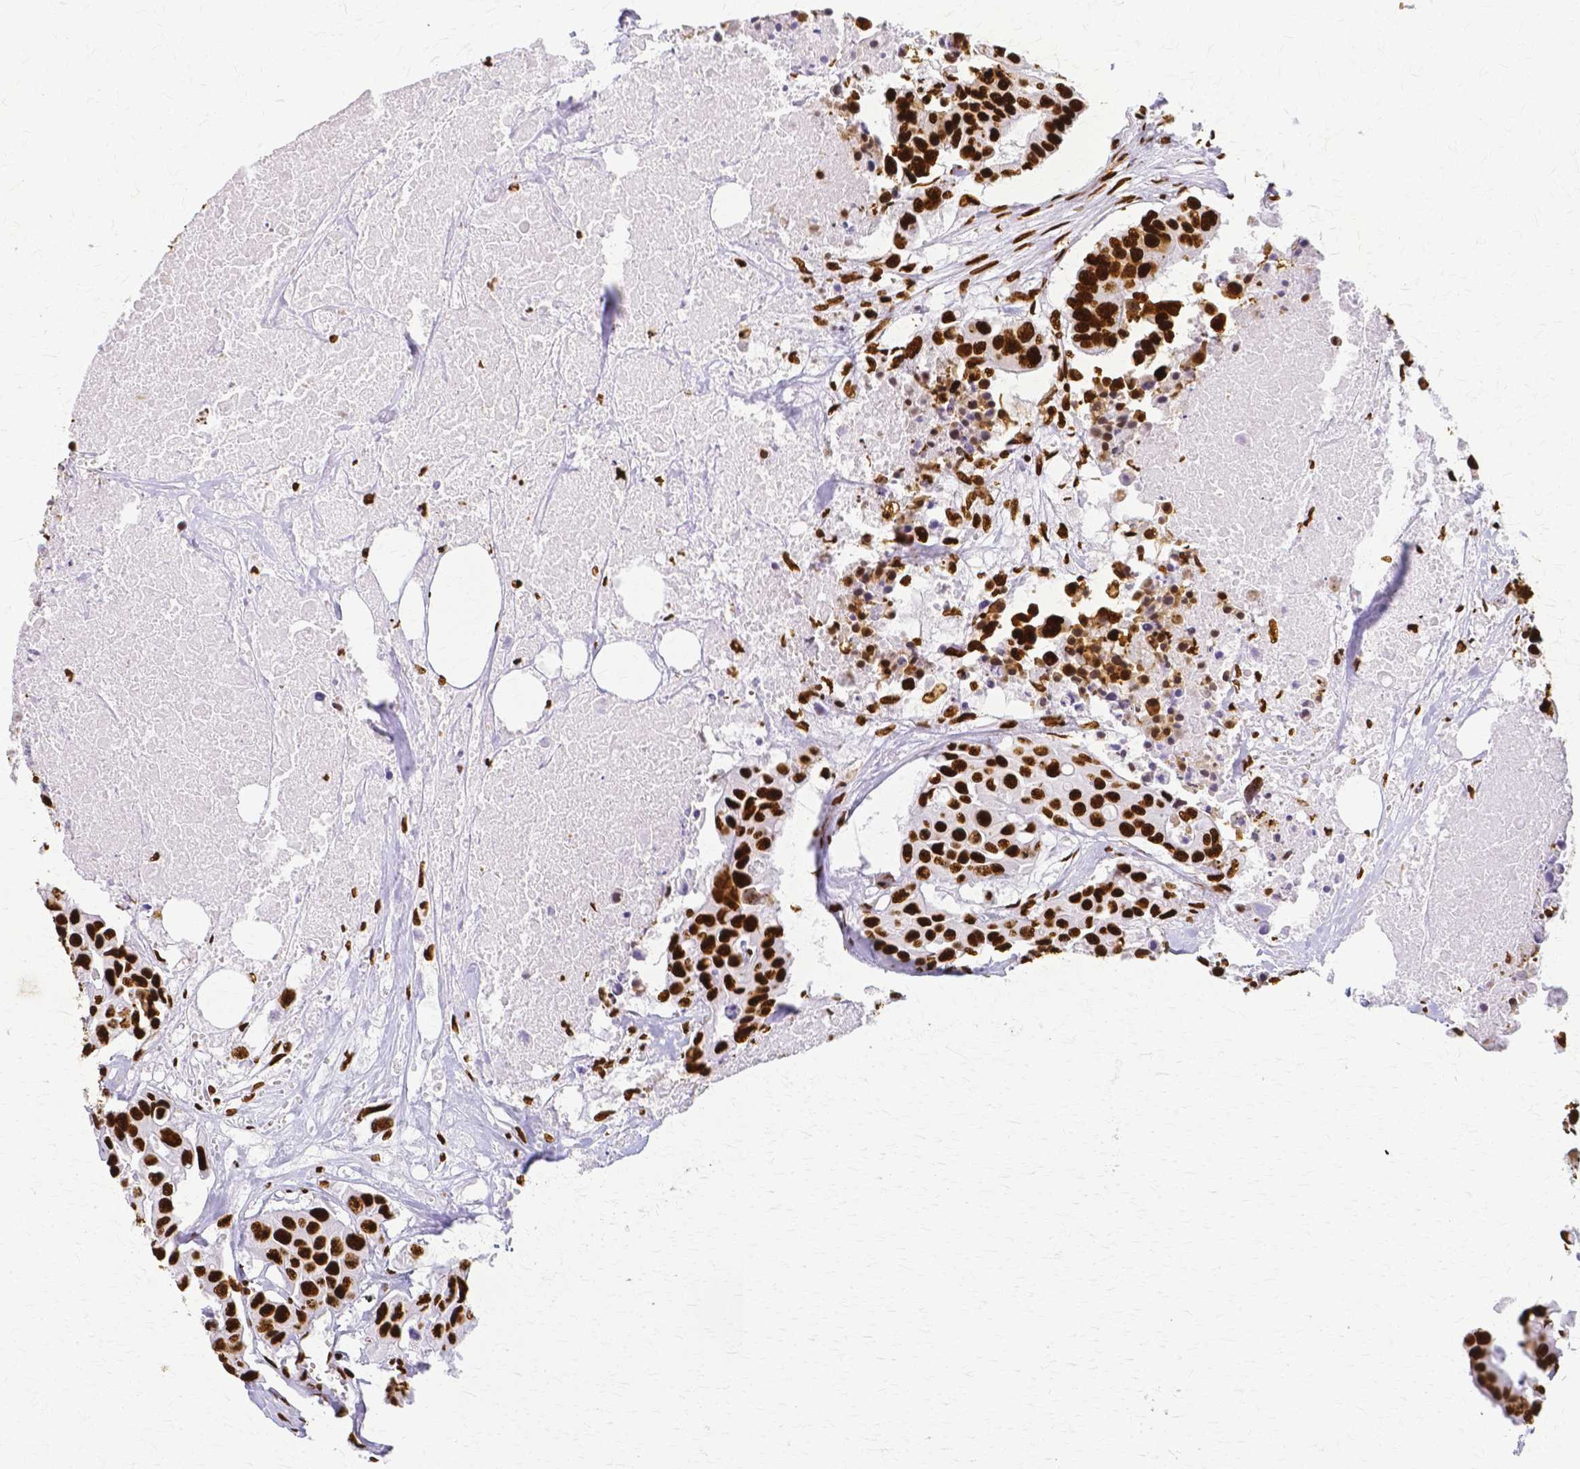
{"staining": {"intensity": "strong", "quantity": ">75%", "location": "nuclear"}, "tissue": "colorectal cancer", "cell_type": "Tumor cells", "image_type": "cancer", "snomed": [{"axis": "morphology", "description": "Adenocarcinoma, NOS"}, {"axis": "topography", "description": "Colon"}], "caption": "The image exhibits immunohistochemical staining of colorectal adenocarcinoma. There is strong nuclear expression is appreciated in approximately >75% of tumor cells. (IHC, brightfield microscopy, high magnification).", "gene": "SFPQ", "patient": {"sex": "male", "age": 77}}